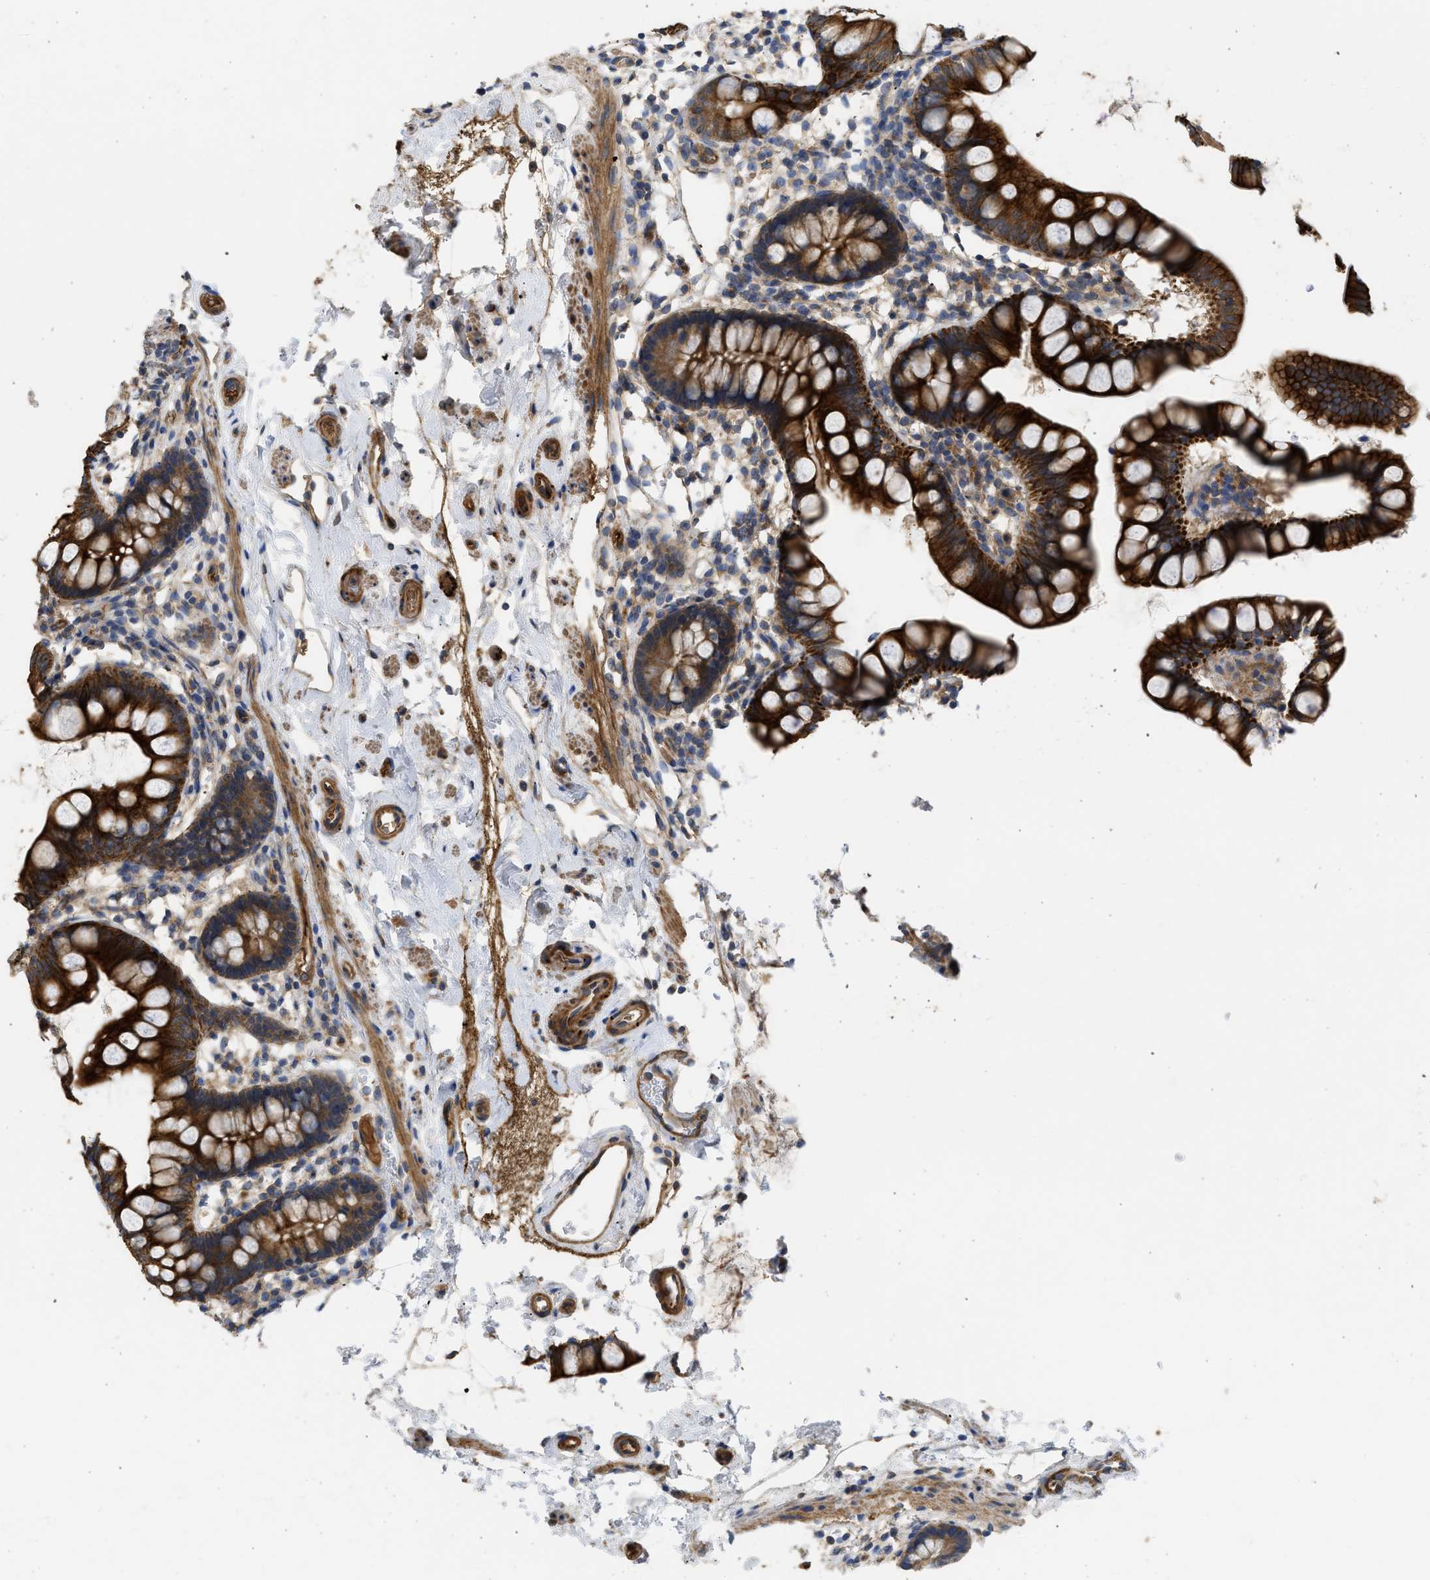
{"staining": {"intensity": "strong", "quantity": ">75%", "location": "cytoplasmic/membranous"}, "tissue": "small intestine", "cell_type": "Glandular cells", "image_type": "normal", "snomed": [{"axis": "morphology", "description": "Normal tissue, NOS"}, {"axis": "topography", "description": "Small intestine"}], "caption": "Immunohistochemistry (IHC) of normal small intestine shows high levels of strong cytoplasmic/membranous staining in about >75% of glandular cells.", "gene": "CSRNP2", "patient": {"sex": "female", "age": 84}}